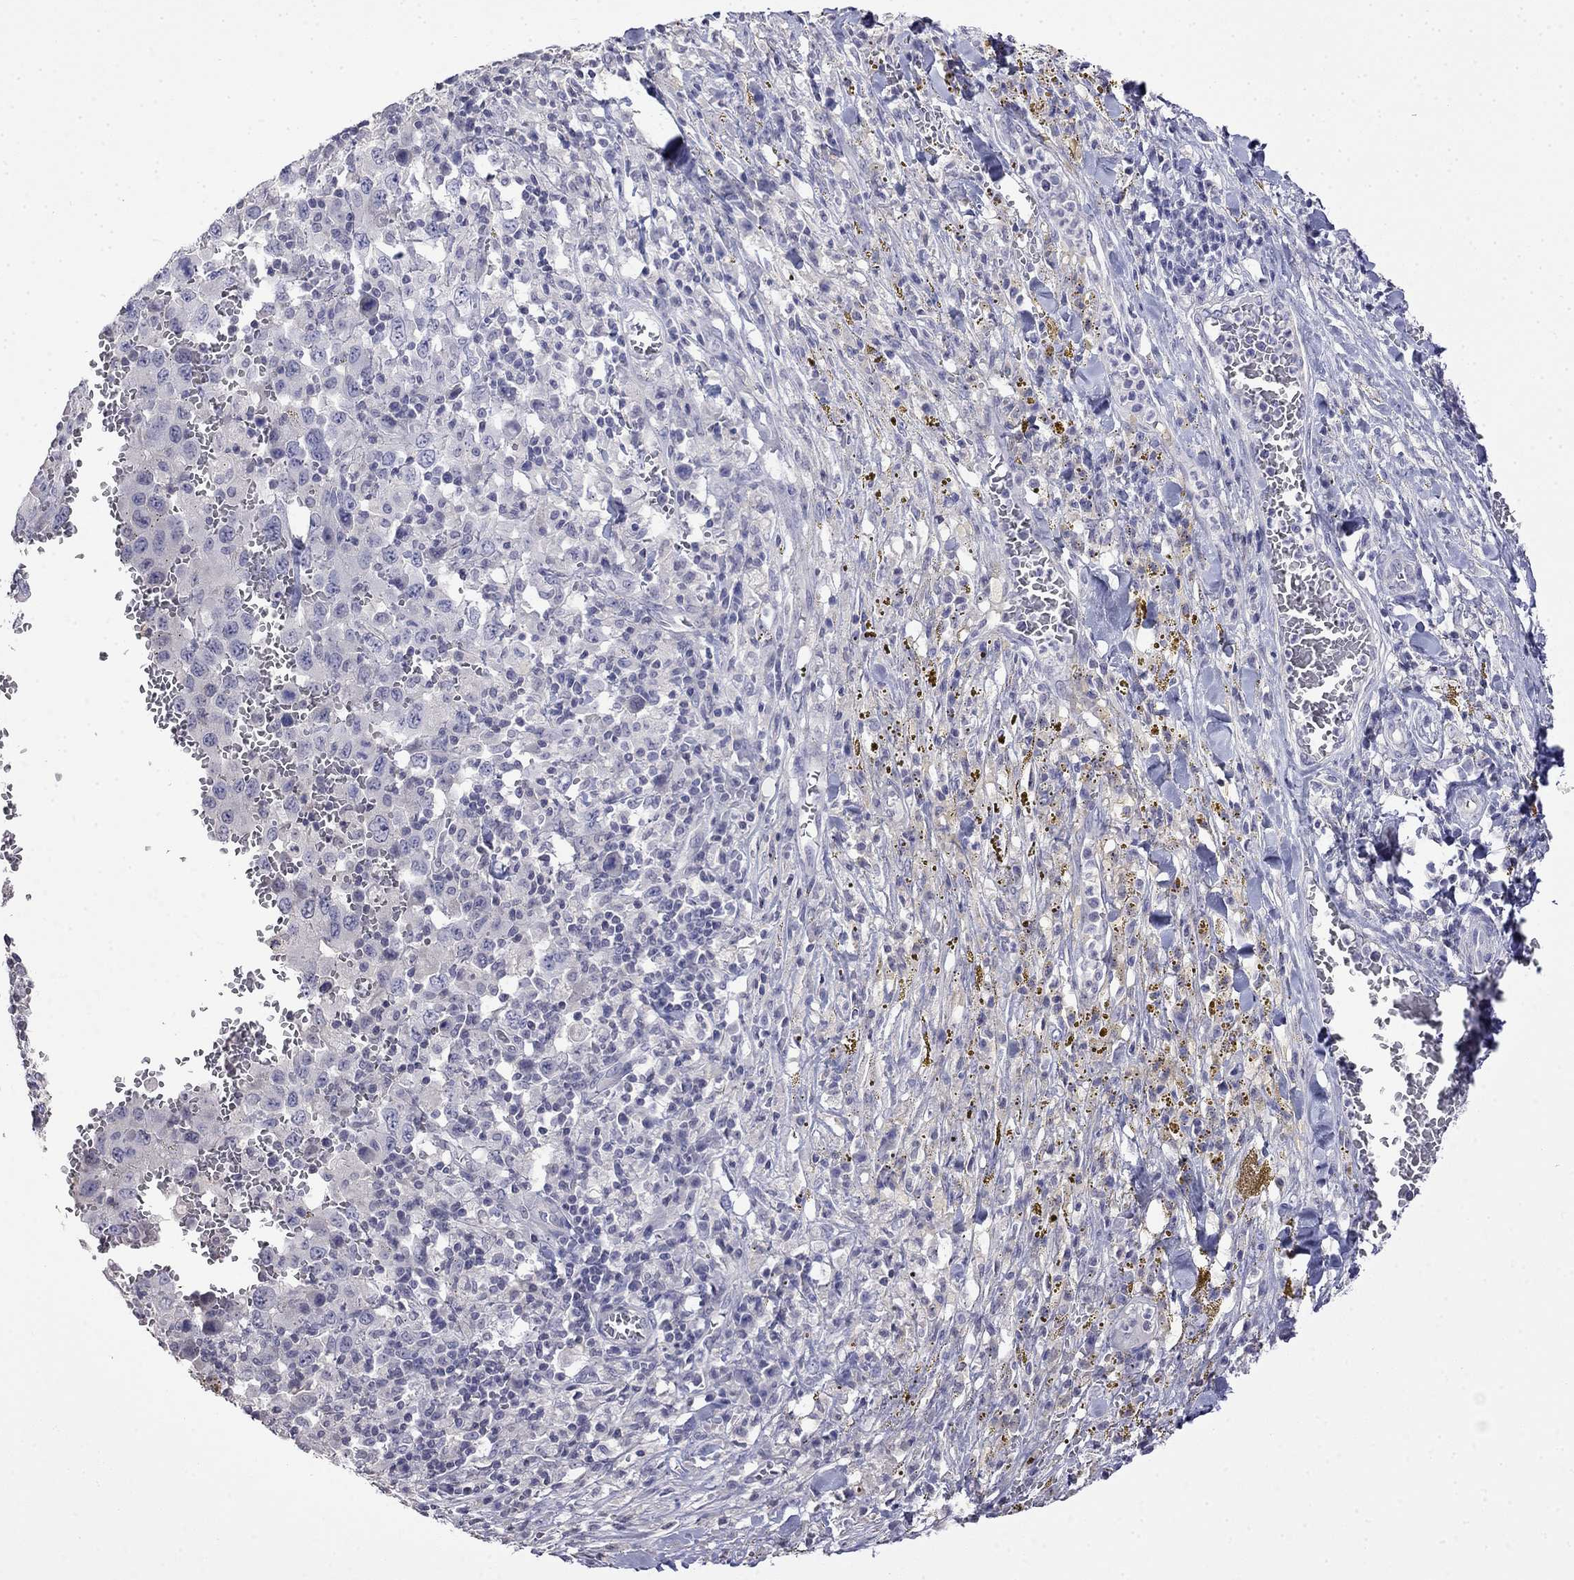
{"staining": {"intensity": "negative", "quantity": "none", "location": "none"}, "tissue": "melanoma", "cell_type": "Tumor cells", "image_type": "cancer", "snomed": [{"axis": "morphology", "description": "Malignant melanoma, NOS"}, {"axis": "topography", "description": "Skin"}], "caption": "High magnification brightfield microscopy of malignant melanoma stained with DAB (3,3'-diaminobenzidine) (brown) and counterstained with hematoxylin (blue): tumor cells show no significant expression. (IHC, brightfield microscopy, high magnification).", "gene": "GUCA1B", "patient": {"sex": "female", "age": 91}}